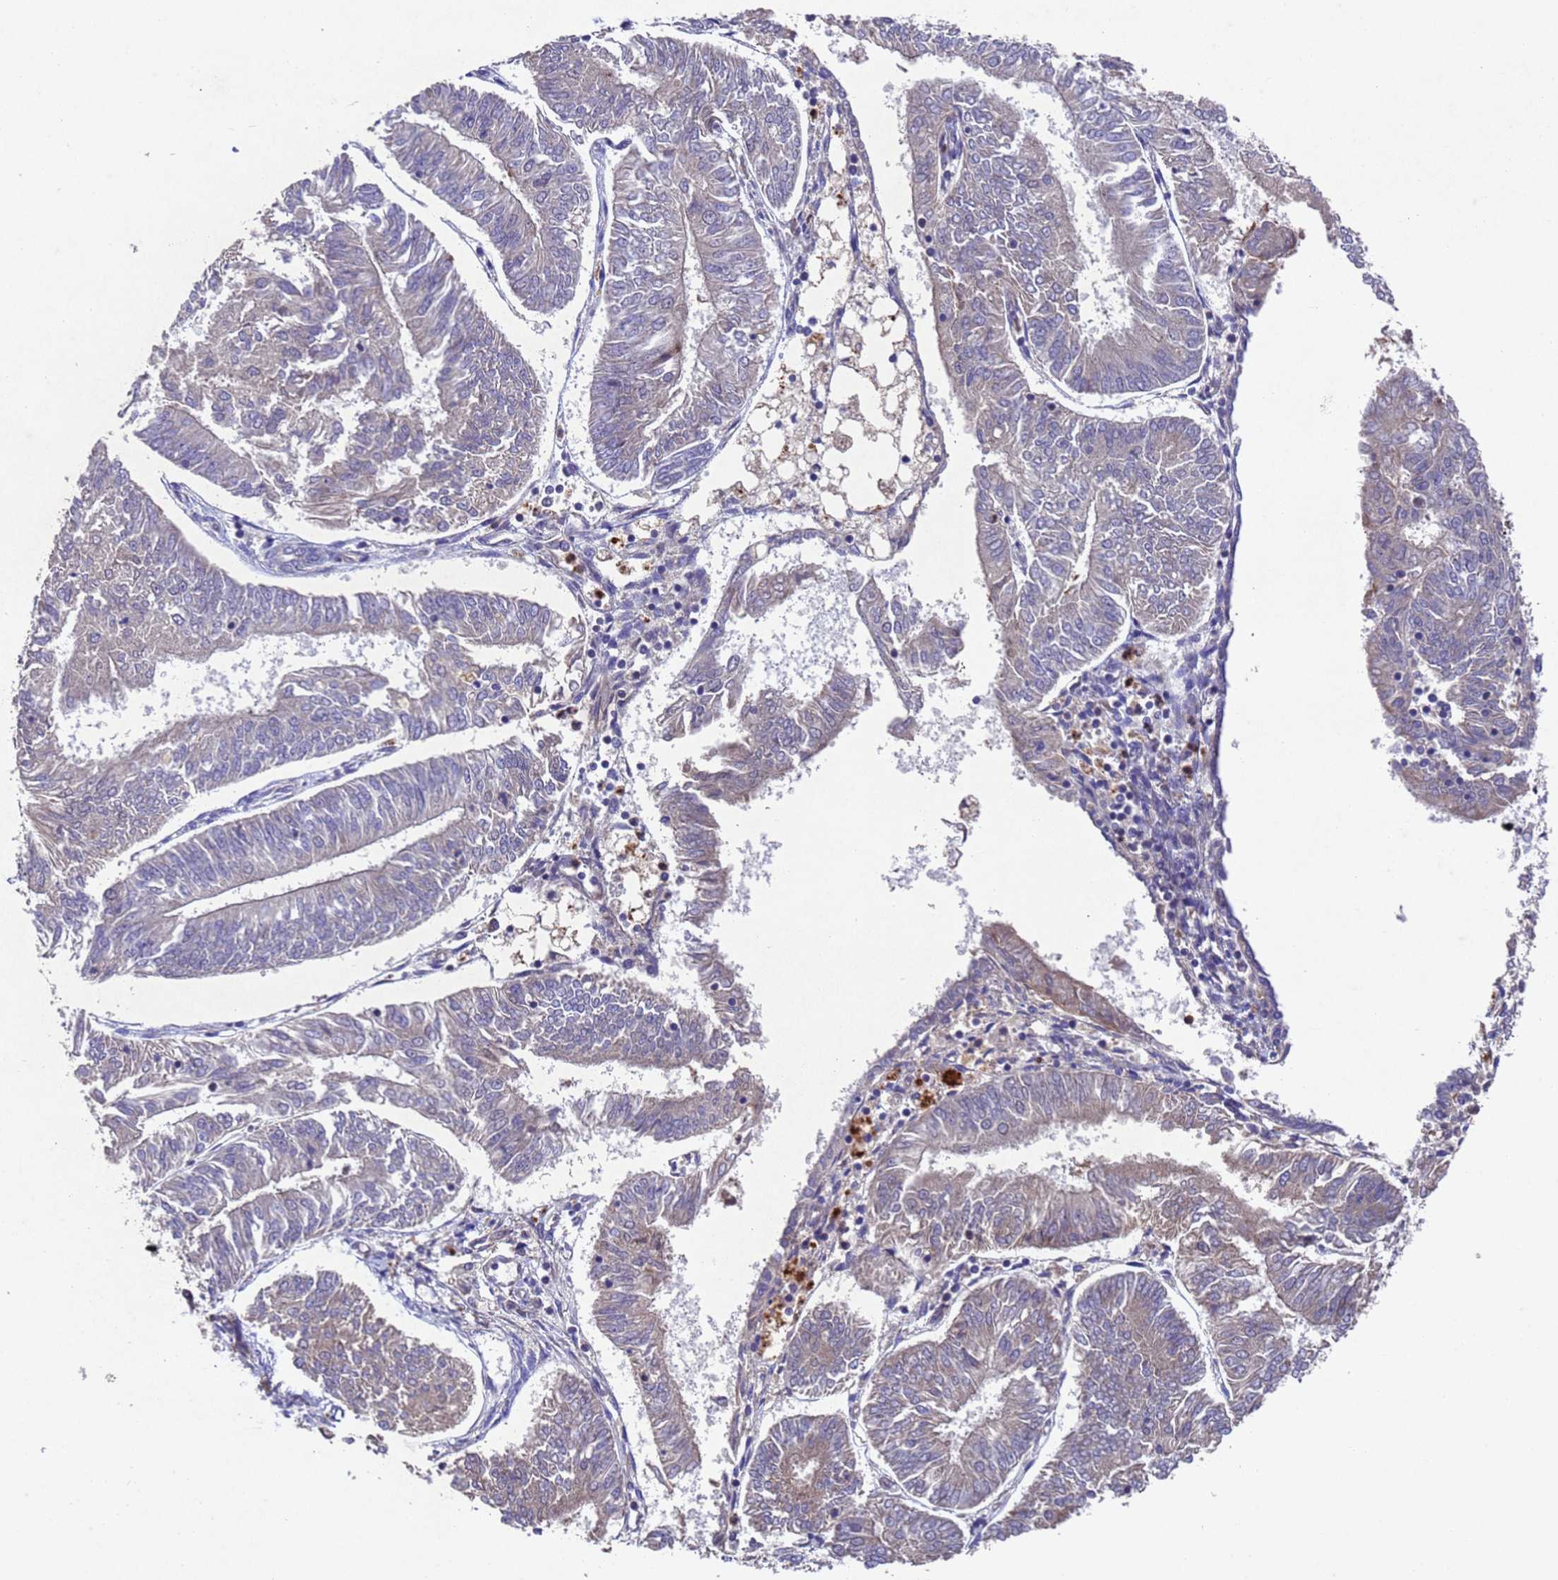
{"staining": {"intensity": "weak", "quantity": "<25%", "location": "cytoplasmic/membranous"}, "tissue": "endometrial cancer", "cell_type": "Tumor cells", "image_type": "cancer", "snomed": [{"axis": "morphology", "description": "Adenocarcinoma, NOS"}, {"axis": "topography", "description": "Endometrium"}], "caption": "Tumor cells are negative for brown protein staining in adenocarcinoma (endometrial). (Stains: DAB (3,3'-diaminobenzidine) immunohistochemistry (IHC) with hematoxylin counter stain, Microscopy: brightfield microscopy at high magnification).", "gene": "TBK1", "patient": {"sex": "female", "age": 58}}